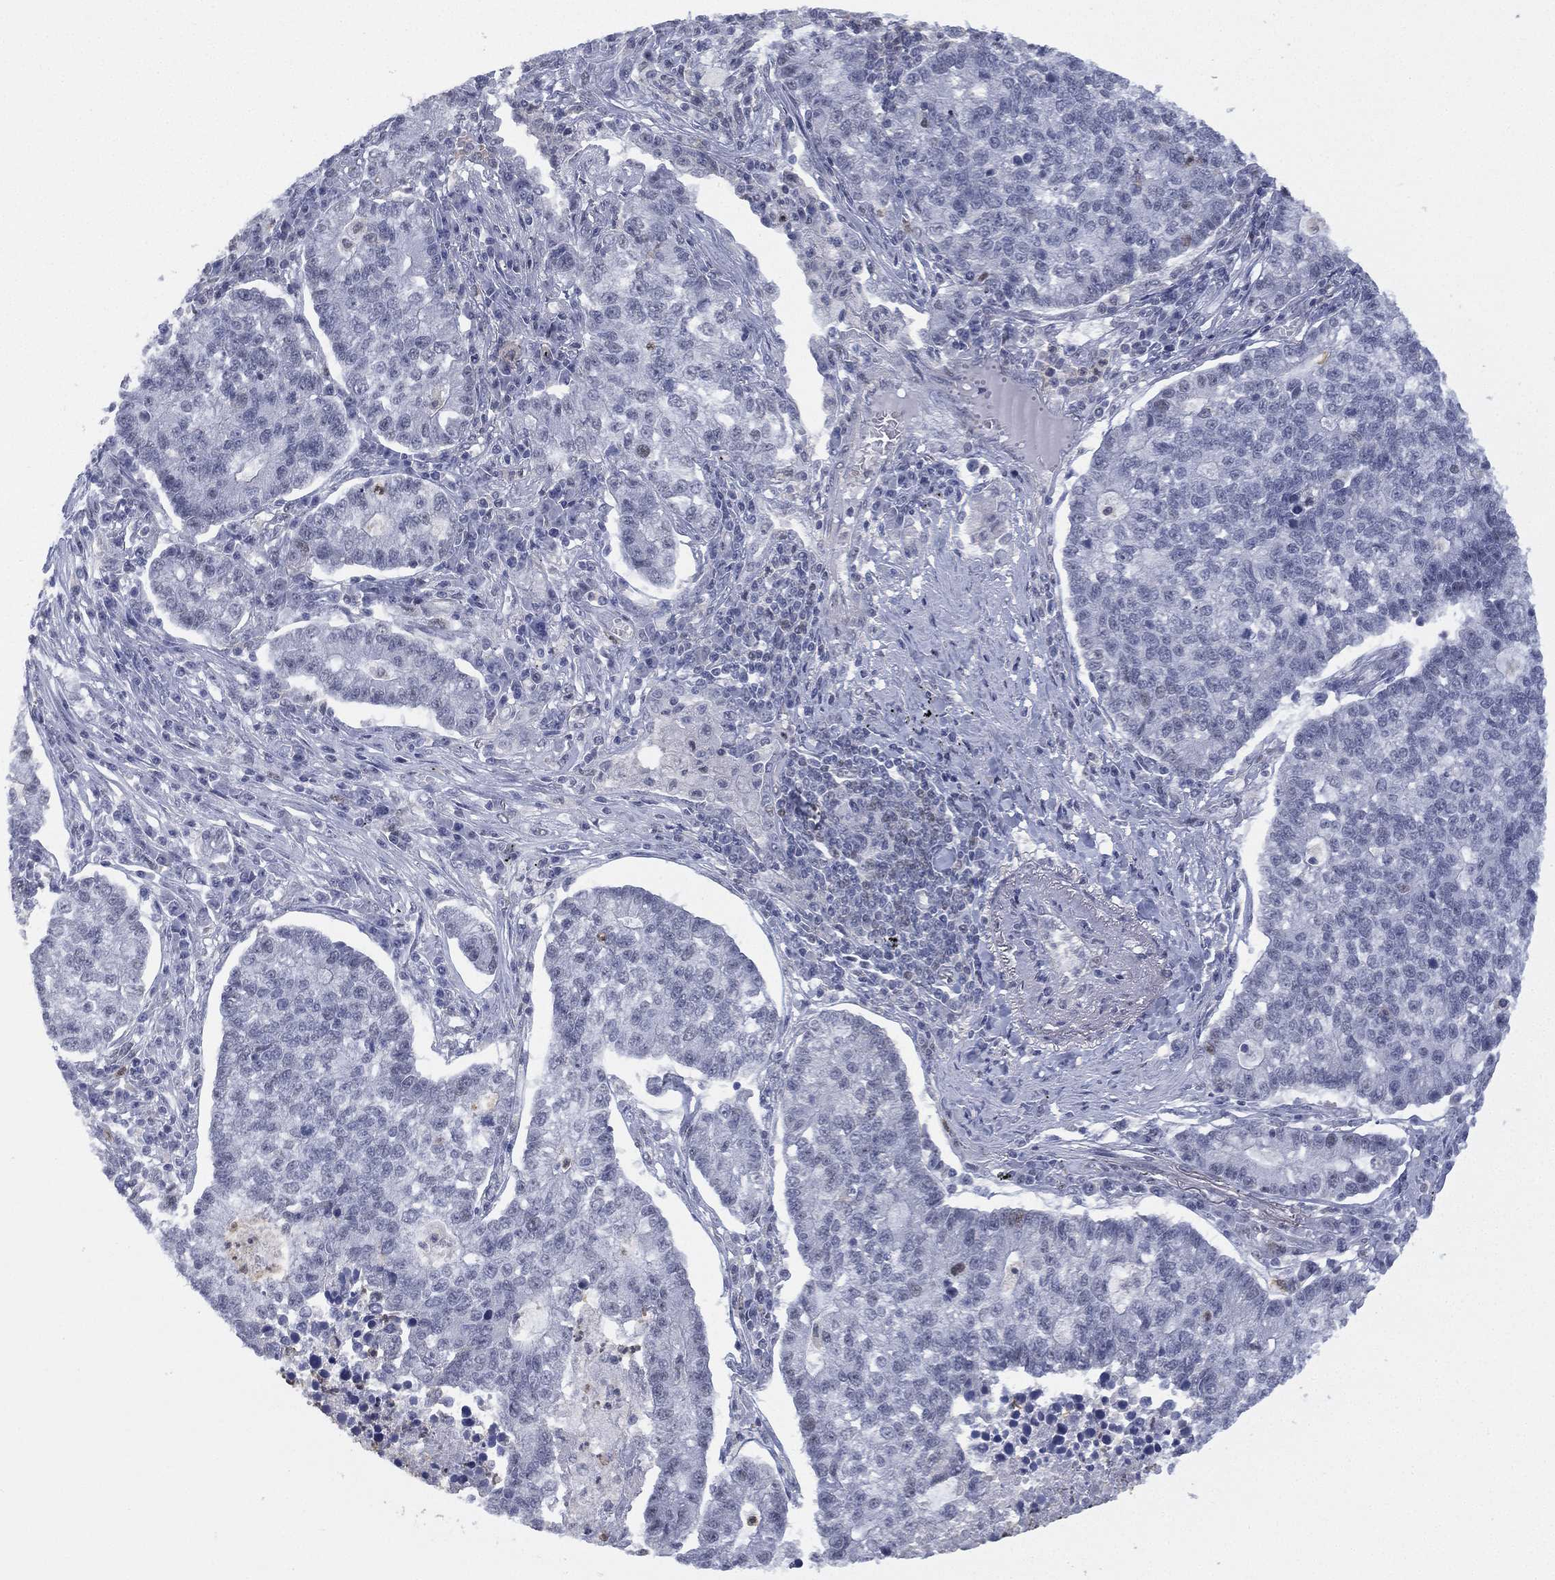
{"staining": {"intensity": "negative", "quantity": "none", "location": "none"}, "tissue": "lung cancer", "cell_type": "Tumor cells", "image_type": "cancer", "snomed": [{"axis": "morphology", "description": "Adenocarcinoma, NOS"}, {"axis": "topography", "description": "Lung"}], "caption": "The micrograph reveals no significant positivity in tumor cells of lung cancer.", "gene": "ZNF711", "patient": {"sex": "male", "age": 57}}